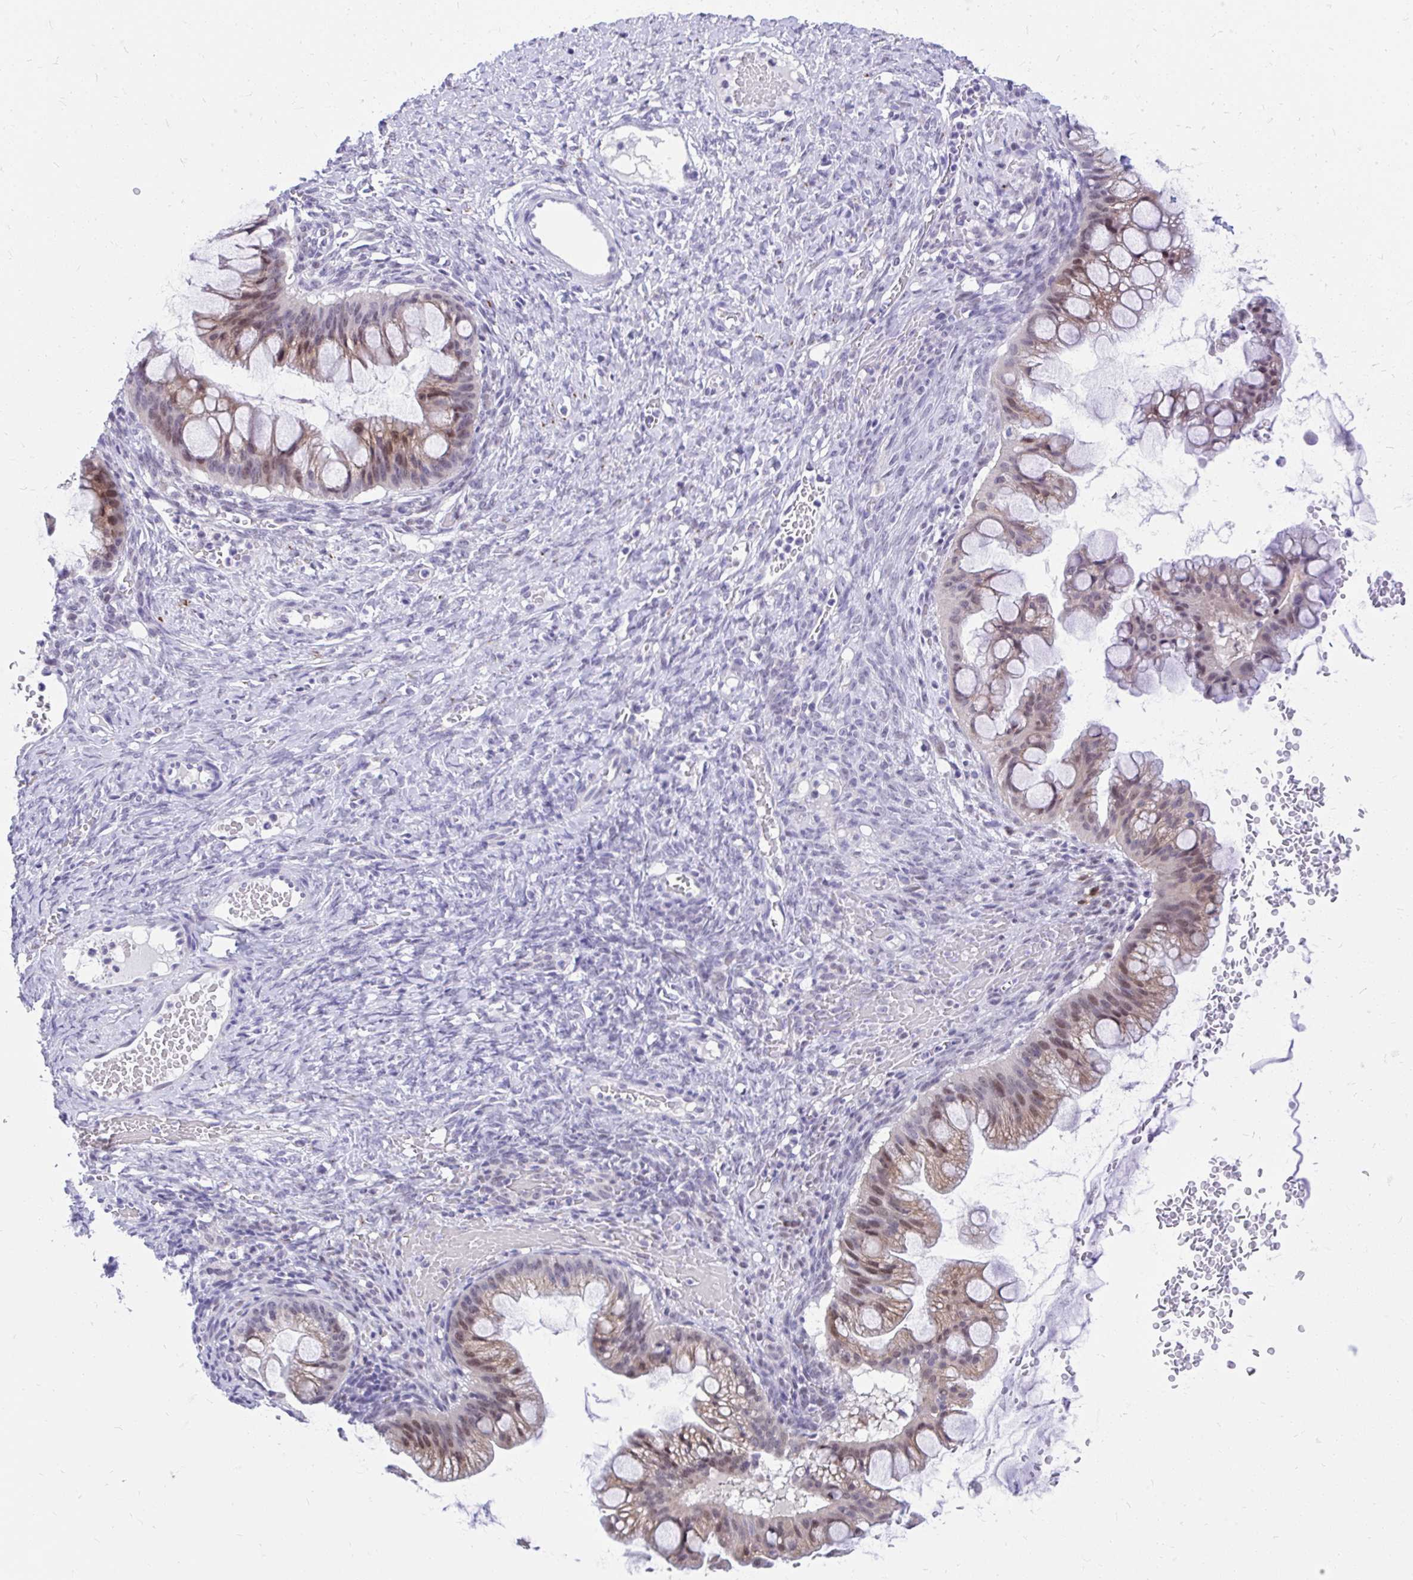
{"staining": {"intensity": "weak", "quantity": ">75%", "location": "cytoplasmic/membranous,nuclear"}, "tissue": "ovarian cancer", "cell_type": "Tumor cells", "image_type": "cancer", "snomed": [{"axis": "morphology", "description": "Cystadenocarcinoma, mucinous, NOS"}, {"axis": "topography", "description": "Ovary"}], "caption": "Immunohistochemical staining of ovarian cancer (mucinous cystadenocarcinoma) exhibits low levels of weak cytoplasmic/membranous and nuclear protein positivity in about >75% of tumor cells. The protein of interest is shown in brown color, while the nuclei are stained blue.", "gene": "GLB1L2", "patient": {"sex": "female", "age": 73}}